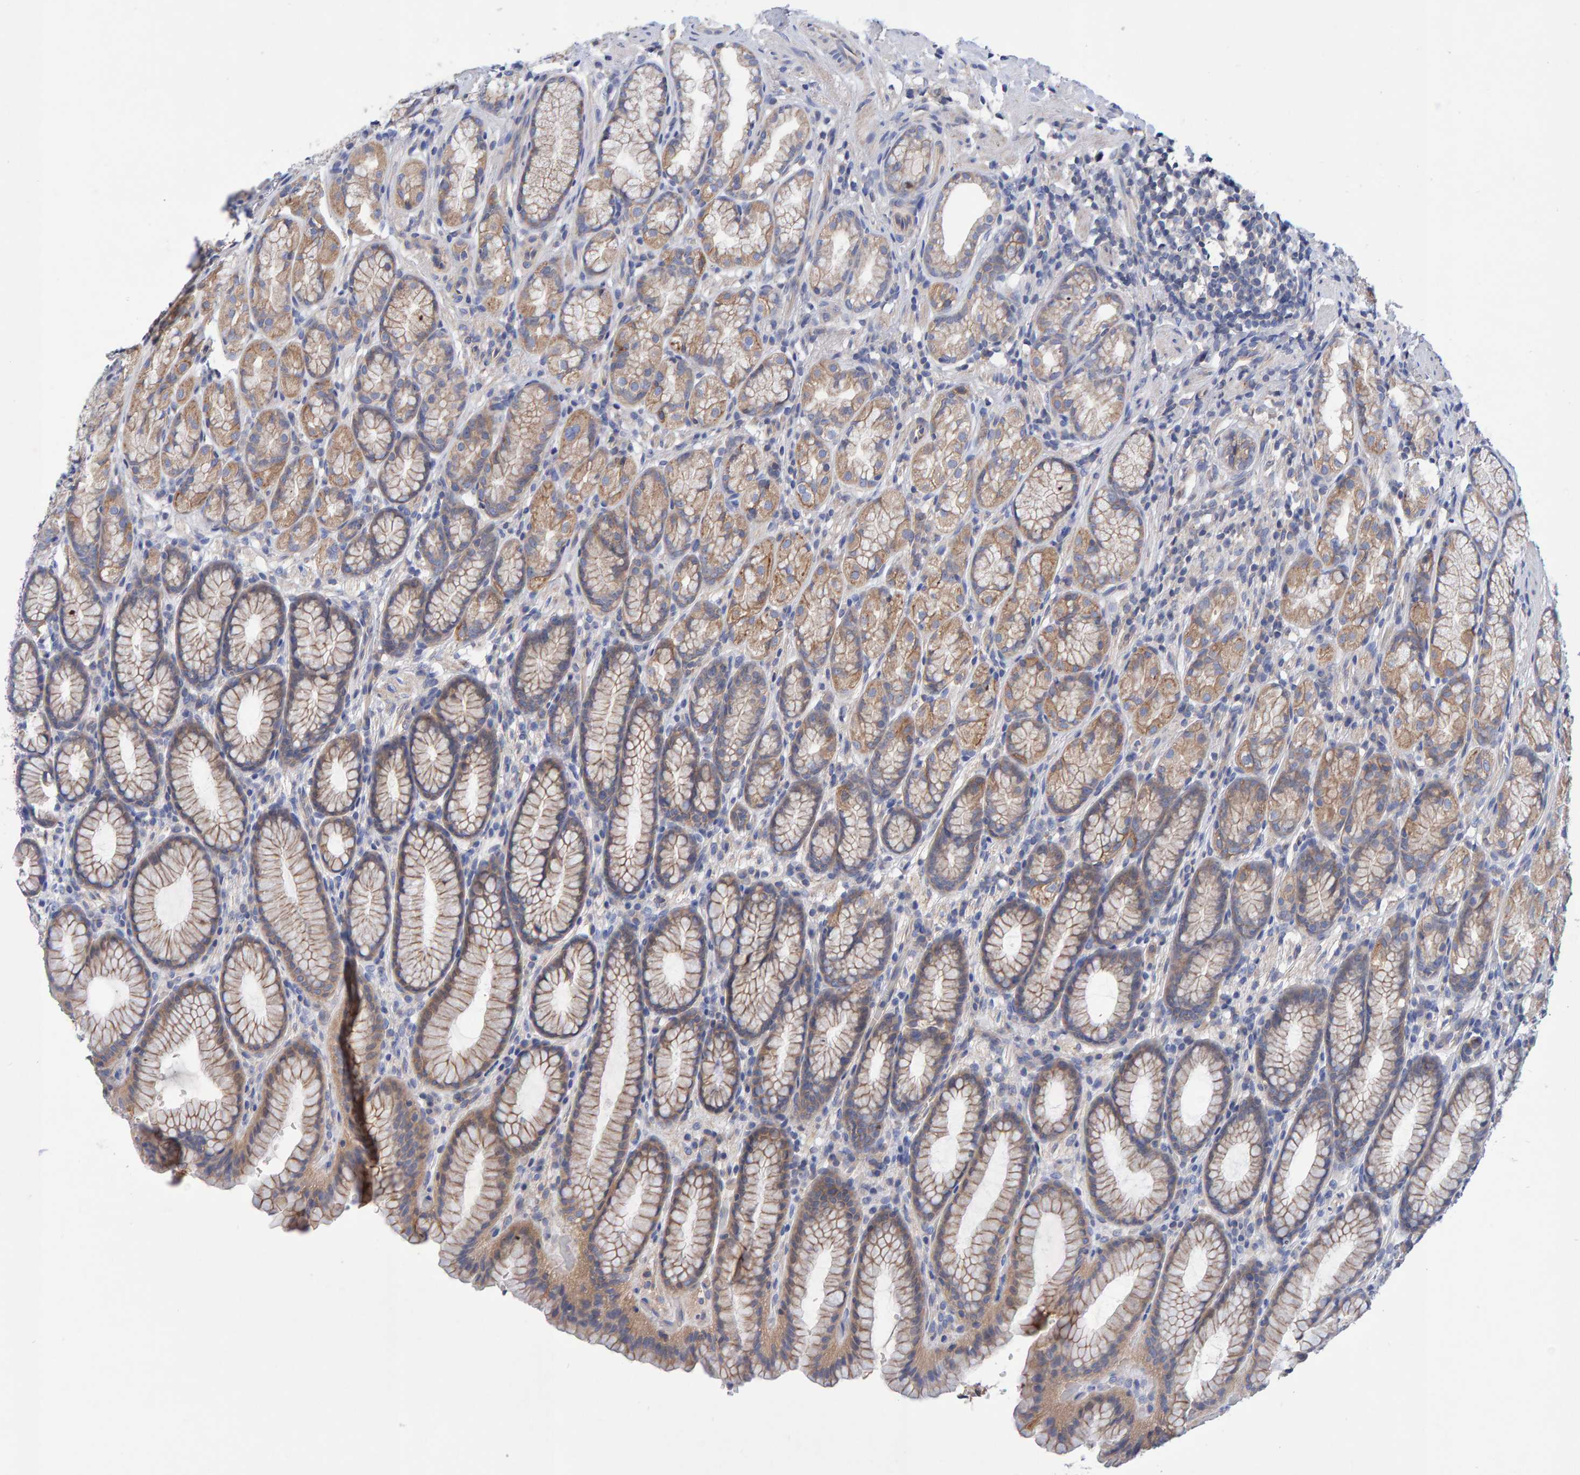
{"staining": {"intensity": "moderate", "quantity": ">75%", "location": "cytoplasmic/membranous"}, "tissue": "stomach", "cell_type": "Glandular cells", "image_type": "normal", "snomed": [{"axis": "morphology", "description": "Normal tissue, NOS"}, {"axis": "topography", "description": "Stomach"}], "caption": "A micrograph of human stomach stained for a protein displays moderate cytoplasmic/membranous brown staining in glandular cells. The protein of interest is shown in brown color, while the nuclei are stained blue.", "gene": "EFR3A", "patient": {"sex": "male", "age": 42}}